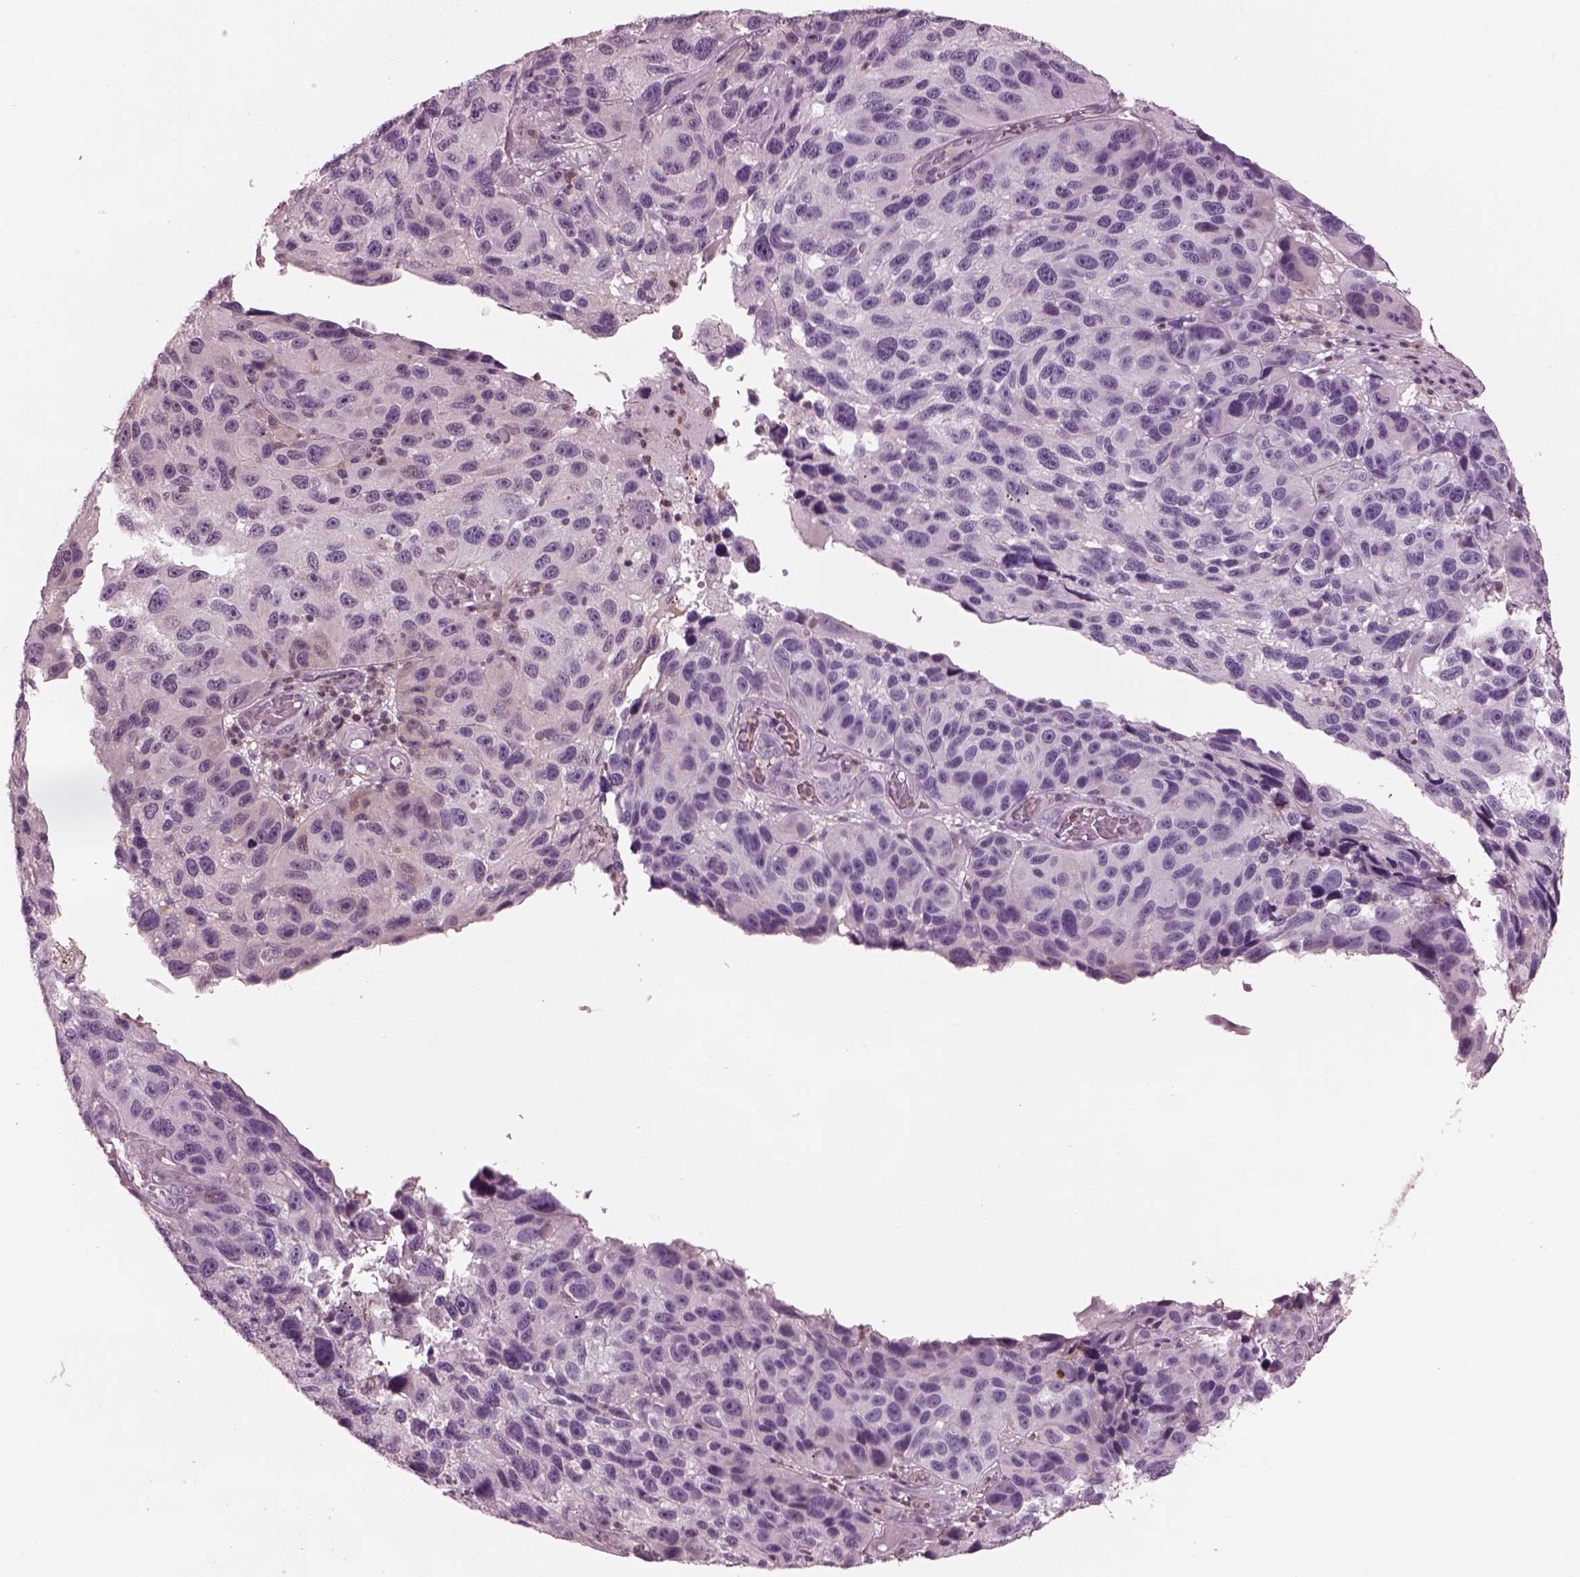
{"staining": {"intensity": "negative", "quantity": "none", "location": "none"}, "tissue": "melanoma", "cell_type": "Tumor cells", "image_type": "cancer", "snomed": [{"axis": "morphology", "description": "Malignant melanoma, NOS"}, {"axis": "topography", "description": "Skin"}], "caption": "High magnification brightfield microscopy of melanoma stained with DAB (3,3'-diaminobenzidine) (brown) and counterstained with hematoxylin (blue): tumor cells show no significant staining.", "gene": "BFSP1", "patient": {"sex": "male", "age": 53}}